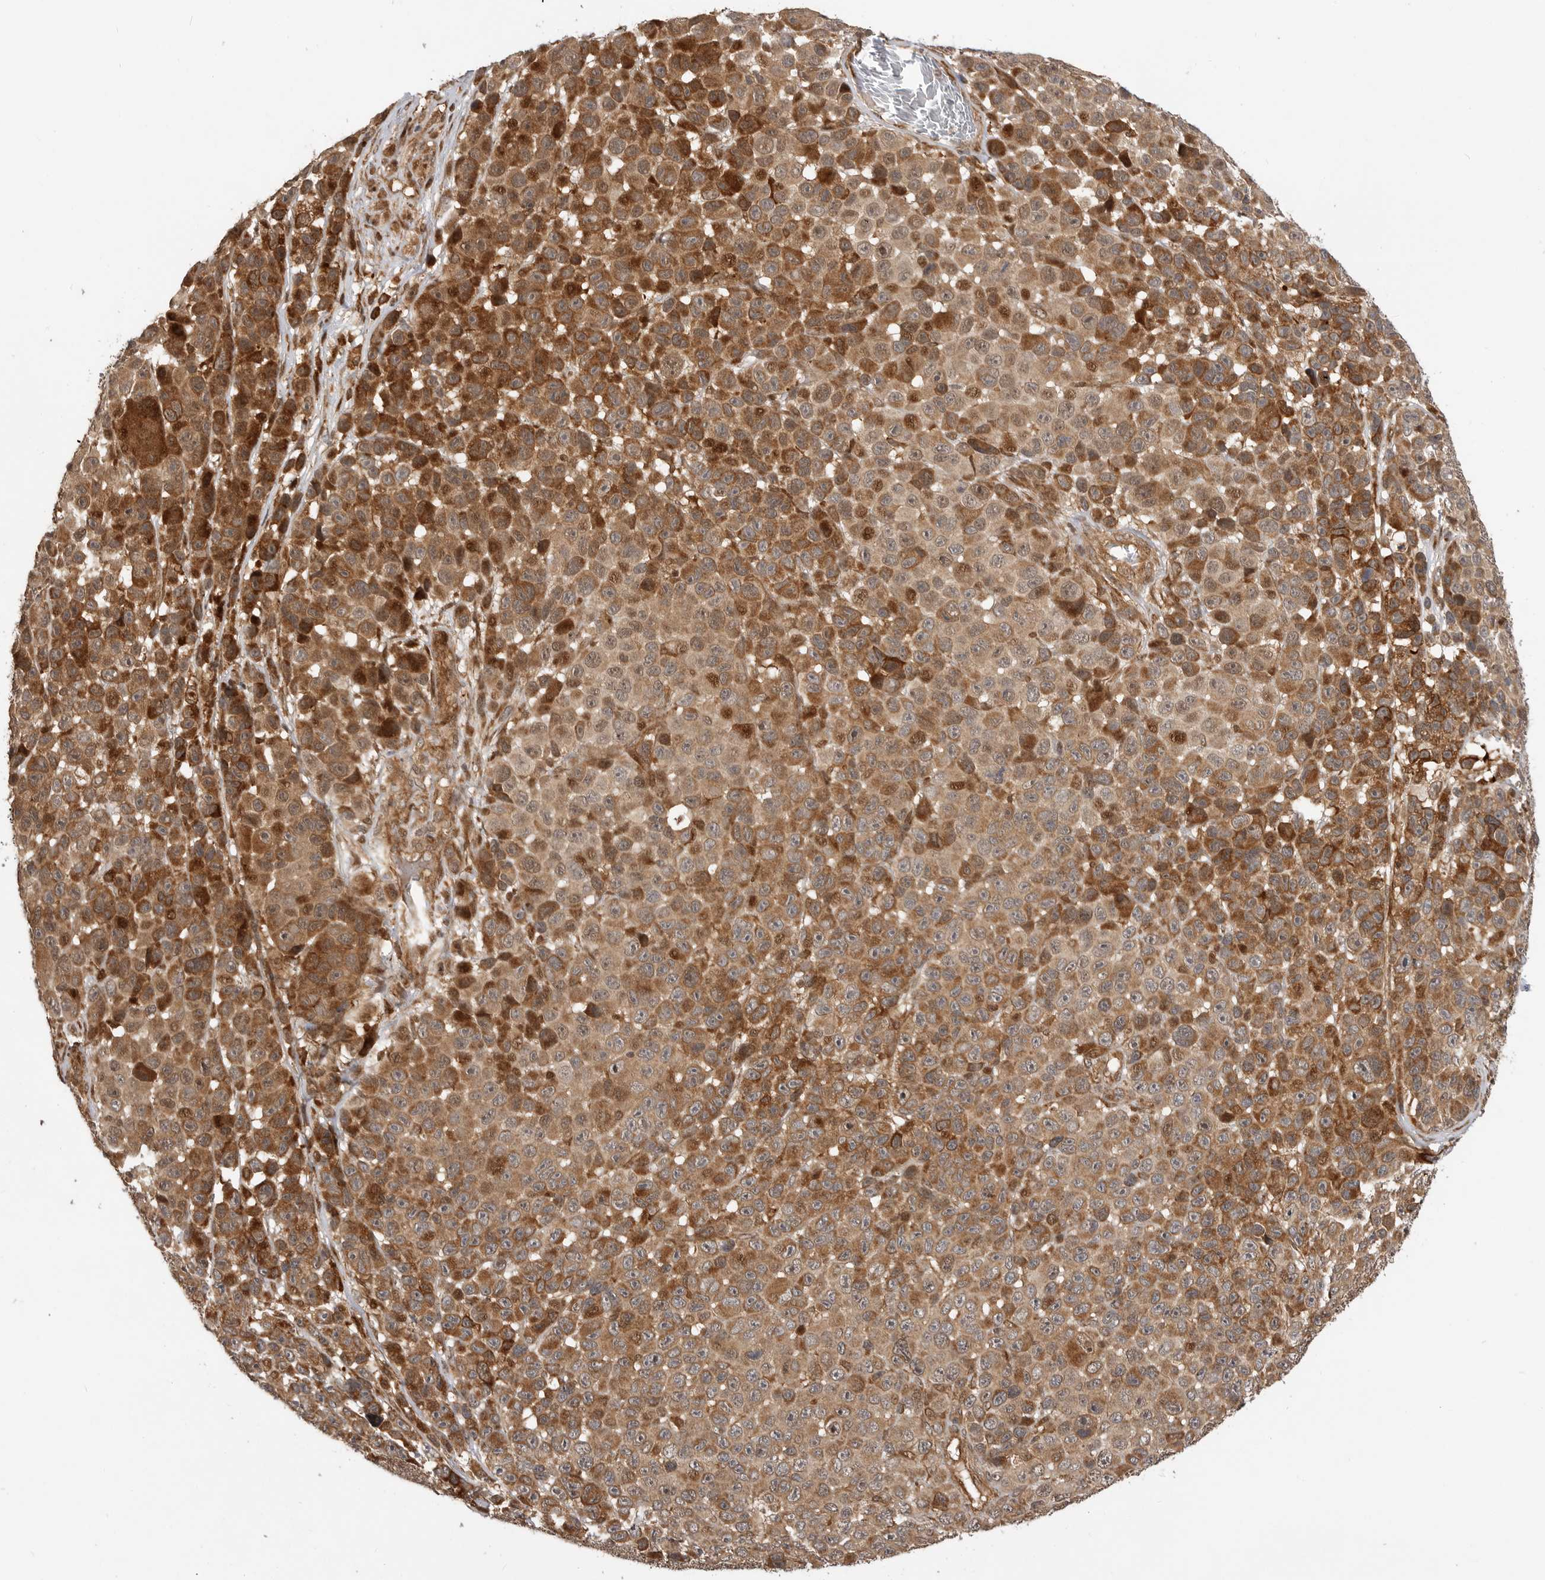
{"staining": {"intensity": "moderate", "quantity": "25%-75%", "location": "cytoplasmic/membranous"}, "tissue": "melanoma", "cell_type": "Tumor cells", "image_type": "cancer", "snomed": [{"axis": "morphology", "description": "Malignant melanoma, NOS"}, {"axis": "topography", "description": "Skin"}], "caption": "A high-resolution micrograph shows IHC staining of melanoma, which demonstrates moderate cytoplasmic/membranous positivity in about 25%-75% of tumor cells. The staining is performed using DAB (3,3'-diaminobenzidine) brown chromogen to label protein expression. The nuclei are counter-stained blue using hematoxylin.", "gene": "ADPRS", "patient": {"sex": "male", "age": 53}}